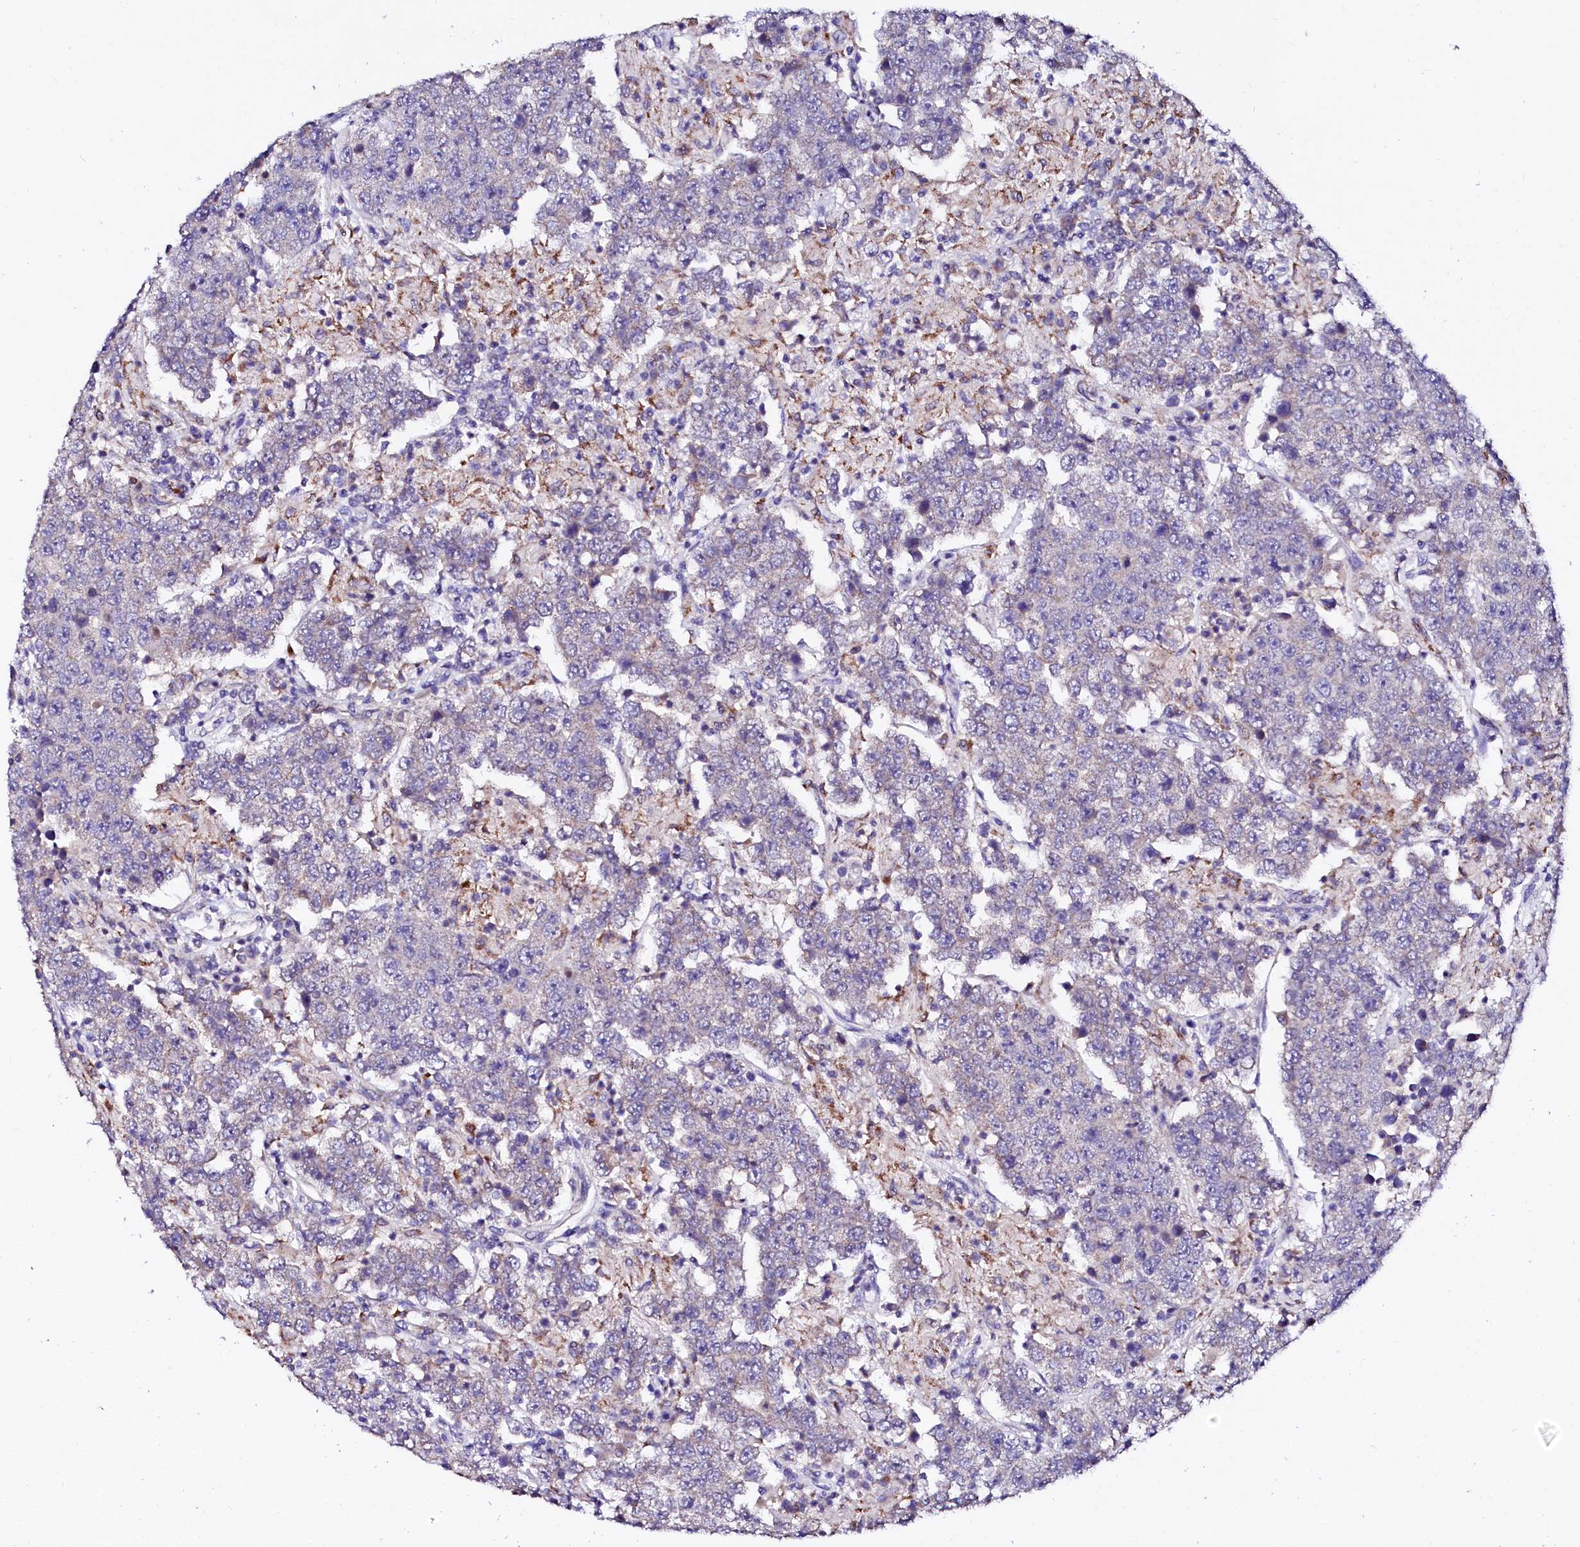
{"staining": {"intensity": "negative", "quantity": "none", "location": "none"}, "tissue": "testis cancer", "cell_type": "Tumor cells", "image_type": "cancer", "snomed": [{"axis": "morphology", "description": "Normal tissue, NOS"}, {"axis": "morphology", "description": "Urothelial carcinoma, High grade"}, {"axis": "morphology", "description": "Seminoma, NOS"}, {"axis": "morphology", "description": "Carcinoma, Embryonal, NOS"}, {"axis": "topography", "description": "Urinary bladder"}, {"axis": "topography", "description": "Testis"}], "caption": "Immunohistochemistry (IHC) photomicrograph of testis seminoma stained for a protein (brown), which shows no staining in tumor cells. (Brightfield microscopy of DAB immunohistochemistry at high magnification).", "gene": "NALF1", "patient": {"sex": "male", "age": 41}}